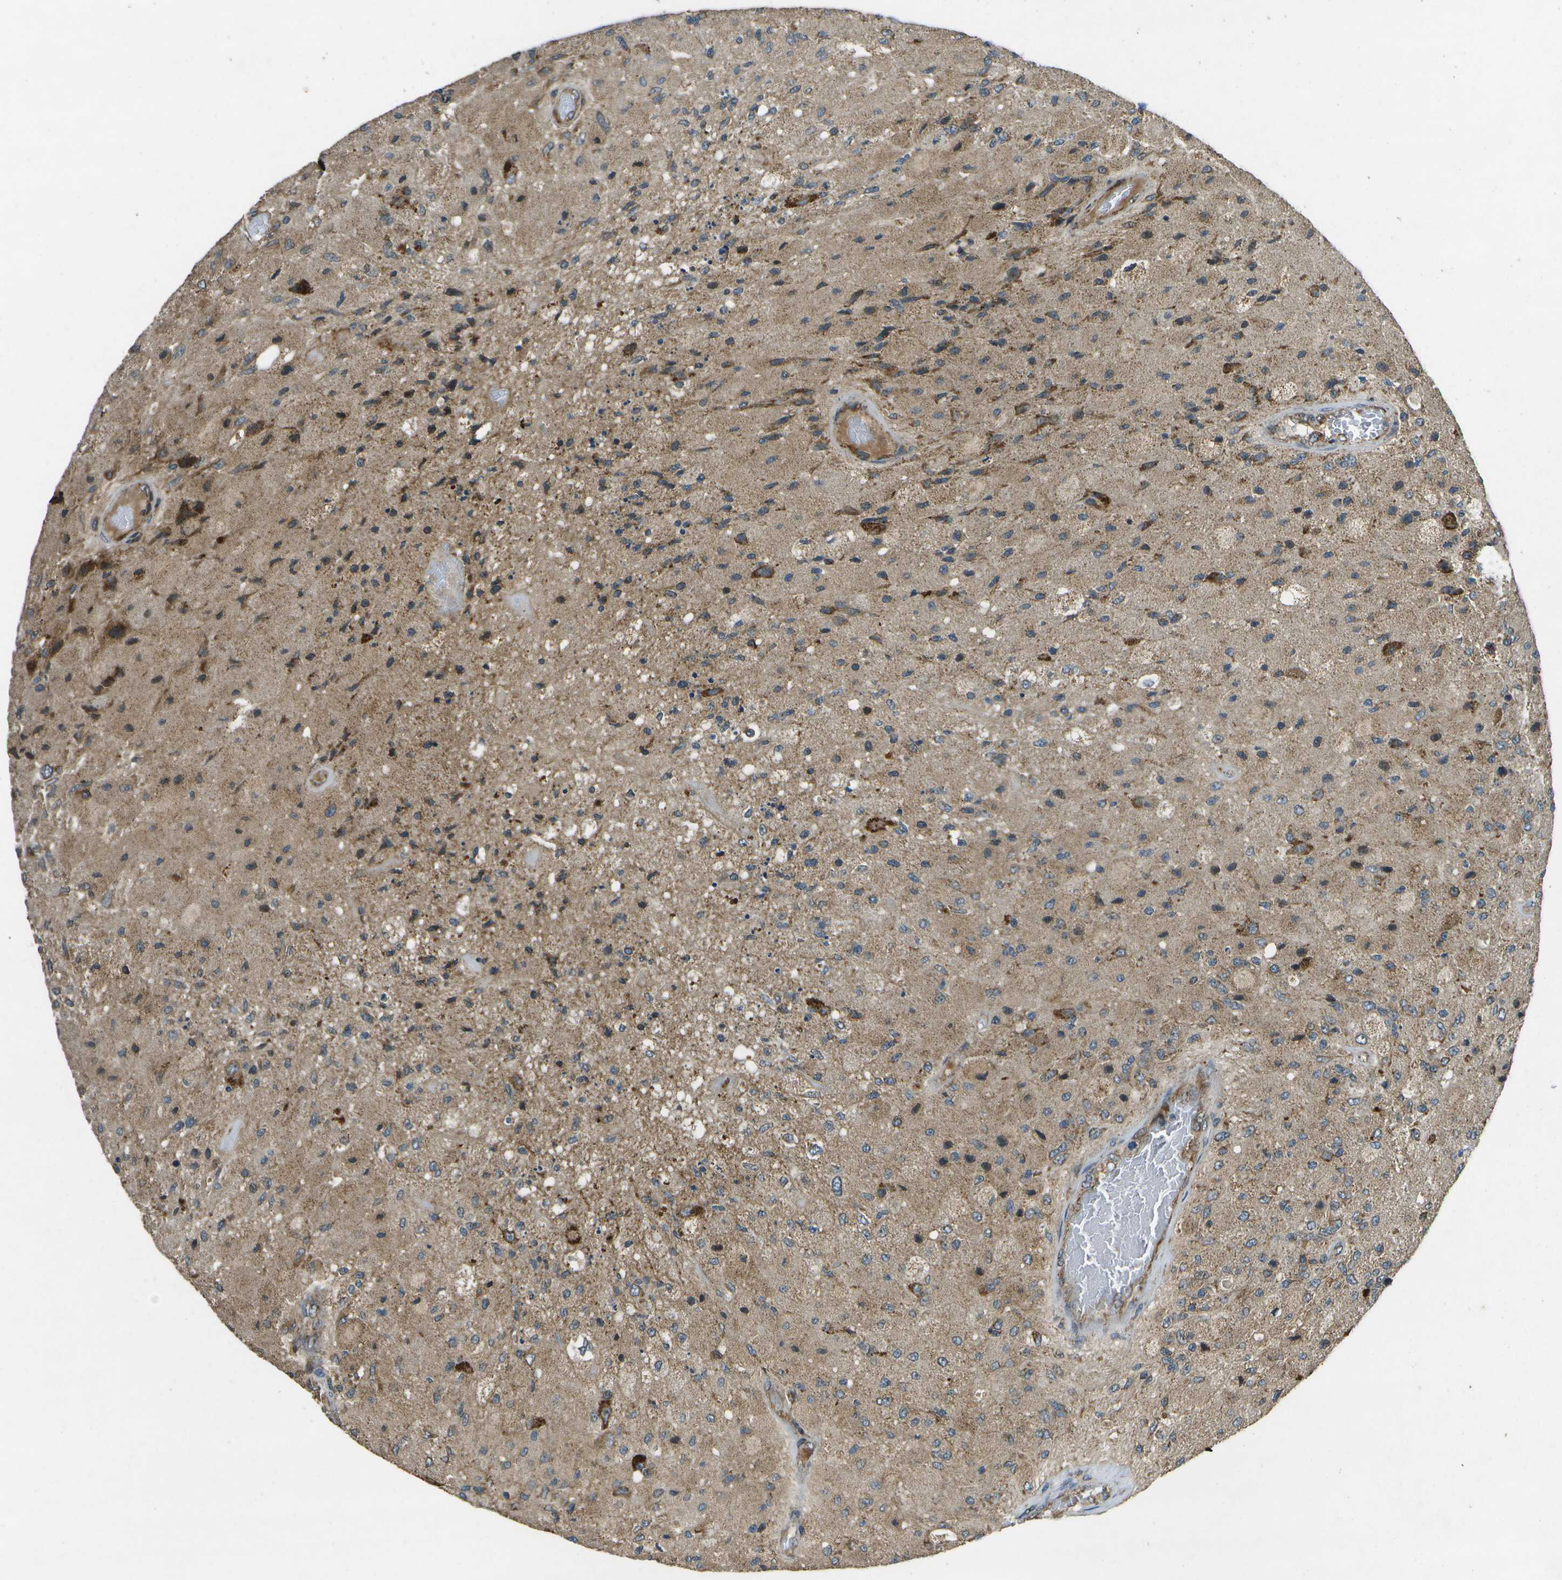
{"staining": {"intensity": "moderate", "quantity": "25%-75%", "location": "cytoplasmic/membranous"}, "tissue": "glioma", "cell_type": "Tumor cells", "image_type": "cancer", "snomed": [{"axis": "morphology", "description": "Normal tissue, NOS"}, {"axis": "morphology", "description": "Glioma, malignant, High grade"}, {"axis": "topography", "description": "Cerebral cortex"}], "caption": "High-magnification brightfield microscopy of malignant high-grade glioma stained with DAB (3,3'-diaminobenzidine) (brown) and counterstained with hematoxylin (blue). tumor cells exhibit moderate cytoplasmic/membranous positivity is seen in approximately25%-75% of cells. The staining is performed using DAB (3,3'-diaminobenzidine) brown chromogen to label protein expression. The nuclei are counter-stained blue using hematoxylin.", "gene": "HFE", "patient": {"sex": "male", "age": 77}}